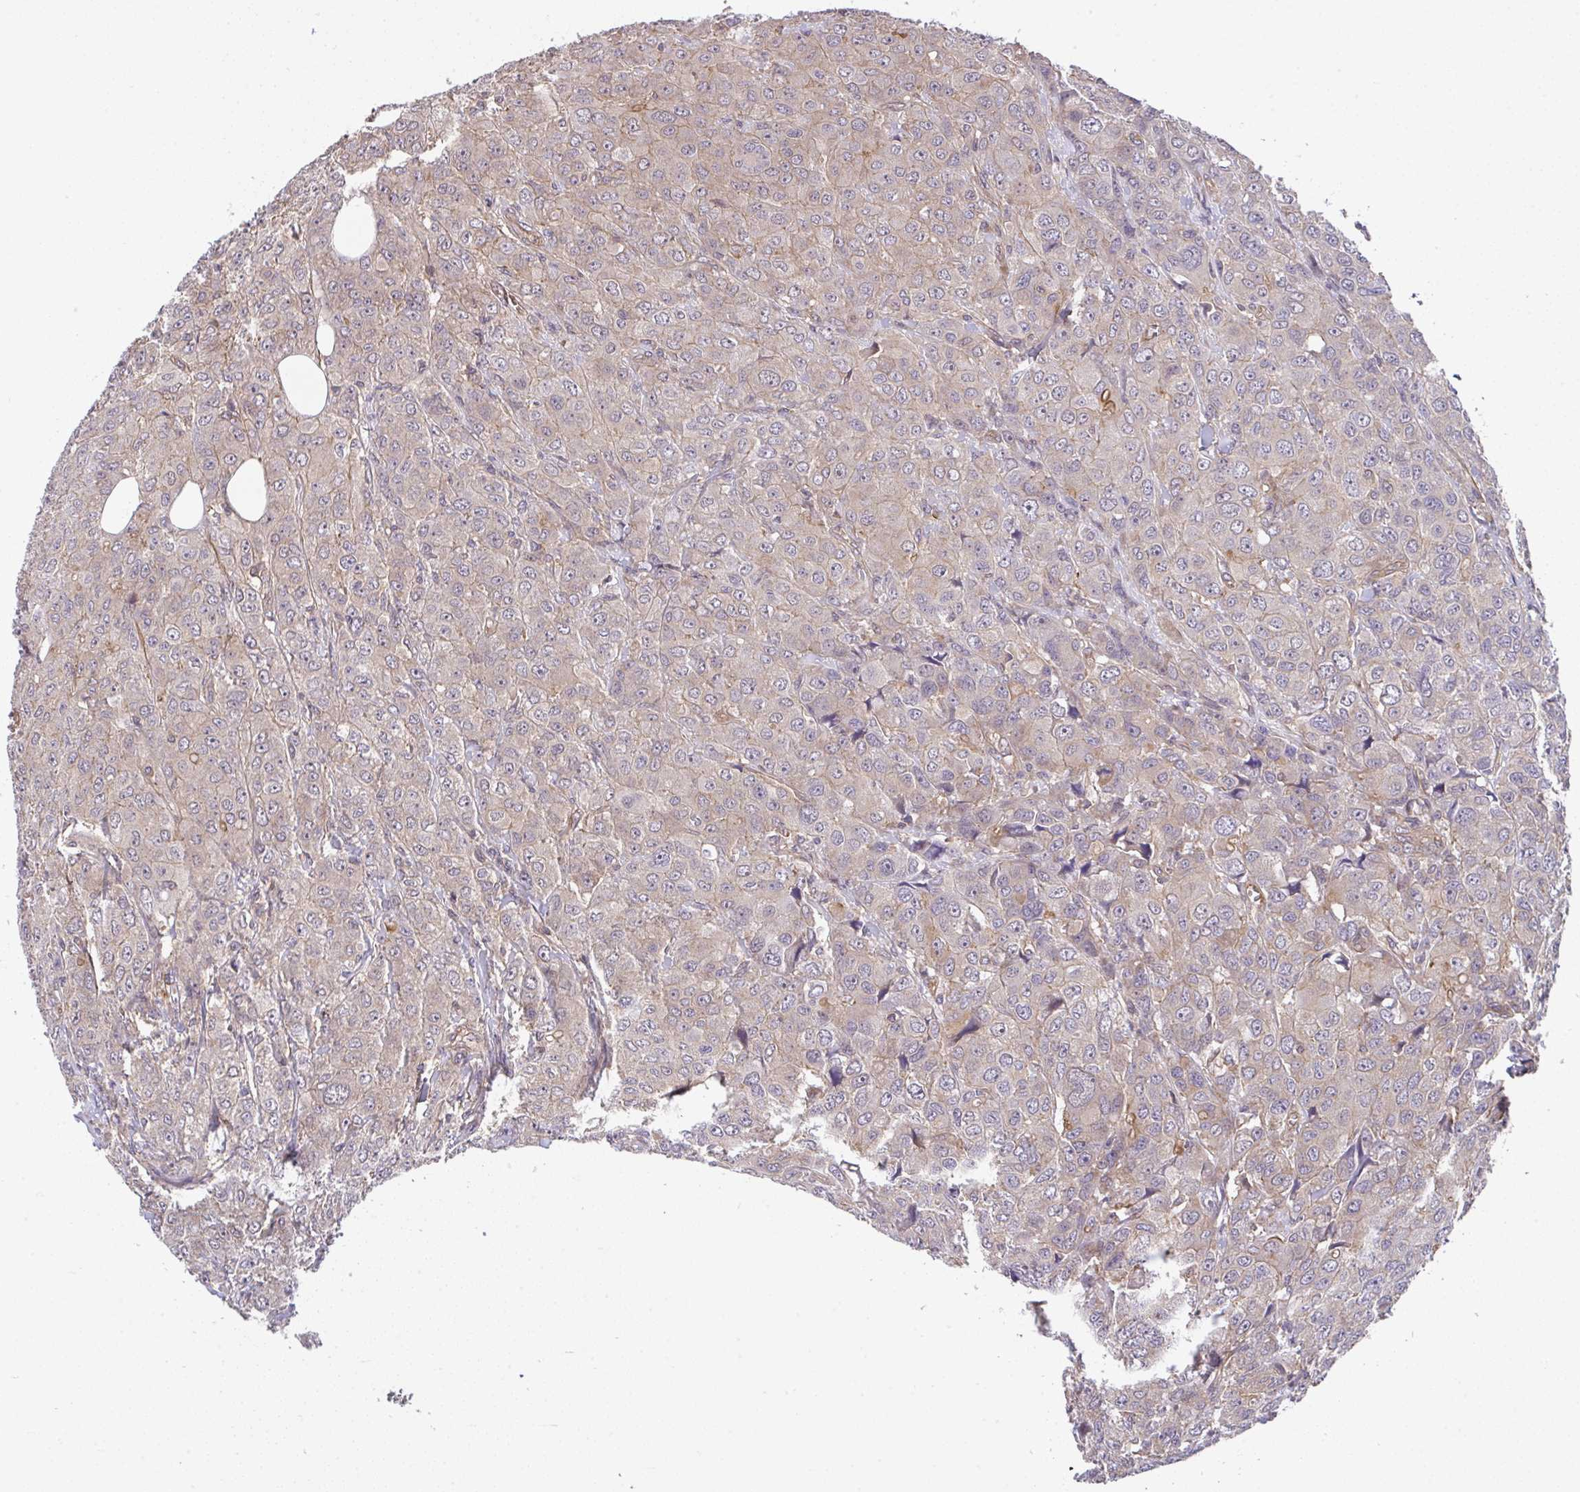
{"staining": {"intensity": "weak", "quantity": ">75%", "location": "cytoplasmic/membranous"}, "tissue": "breast cancer", "cell_type": "Tumor cells", "image_type": "cancer", "snomed": [{"axis": "morphology", "description": "Duct carcinoma"}, {"axis": "topography", "description": "Breast"}], "caption": "Immunohistochemical staining of infiltrating ductal carcinoma (breast) displays low levels of weak cytoplasmic/membranous protein positivity in approximately >75% of tumor cells.", "gene": "ZNF696", "patient": {"sex": "female", "age": 43}}